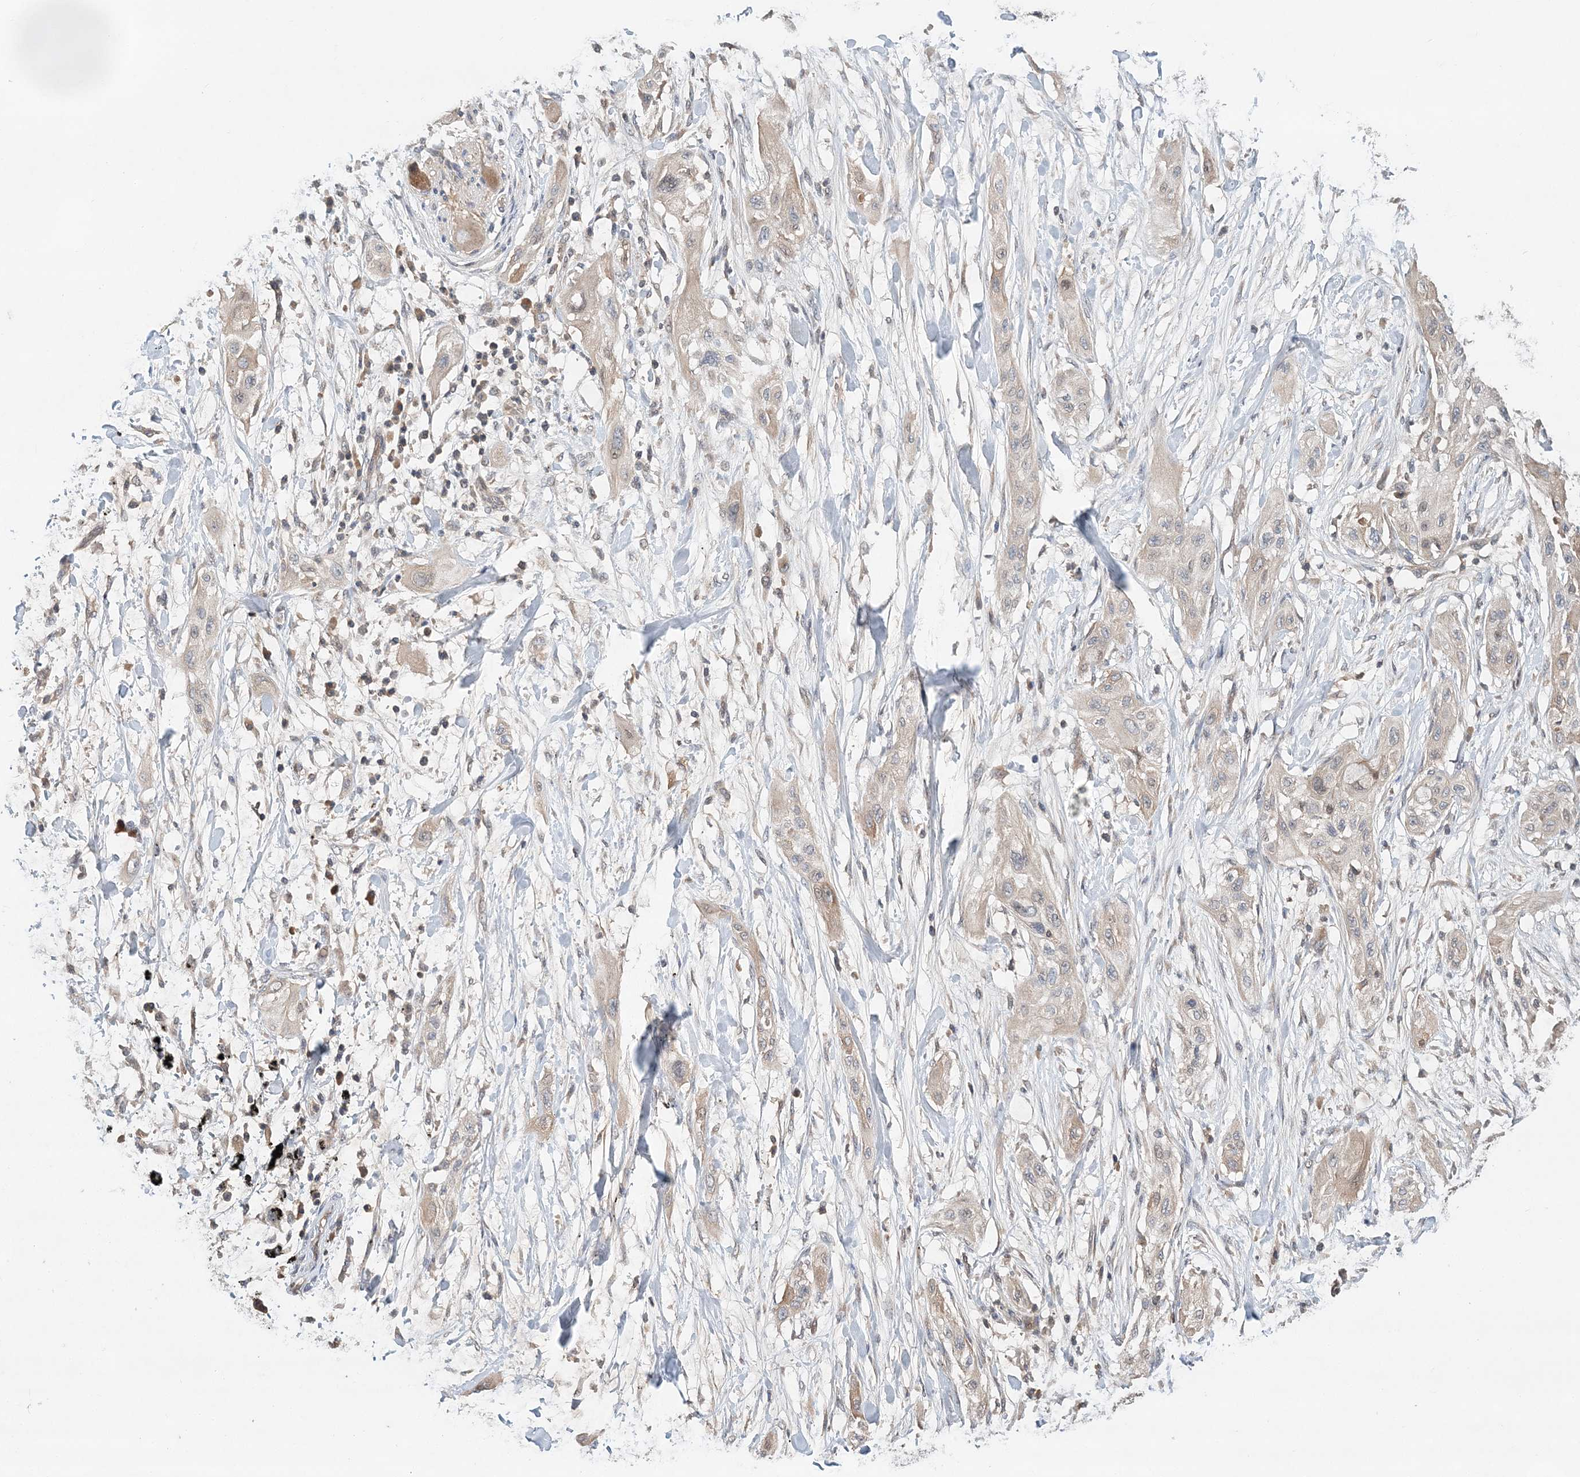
{"staining": {"intensity": "weak", "quantity": "25%-75%", "location": "cytoplasmic/membranous"}, "tissue": "lung cancer", "cell_type": "Tumor cells", "image_type": "cancer", "snomed": [{"axis": "morphology", "description": "Squamous cell carcinoma, NOS"}, {"axis": "topography", "description": "Lung"}], "caption": "A brown stain shows weak cytoplasmic/membranous expression of a protein in lung cancer tumor cells.", "gene": "SYCP3", "patient": {"sex": "female", "age": 47}}